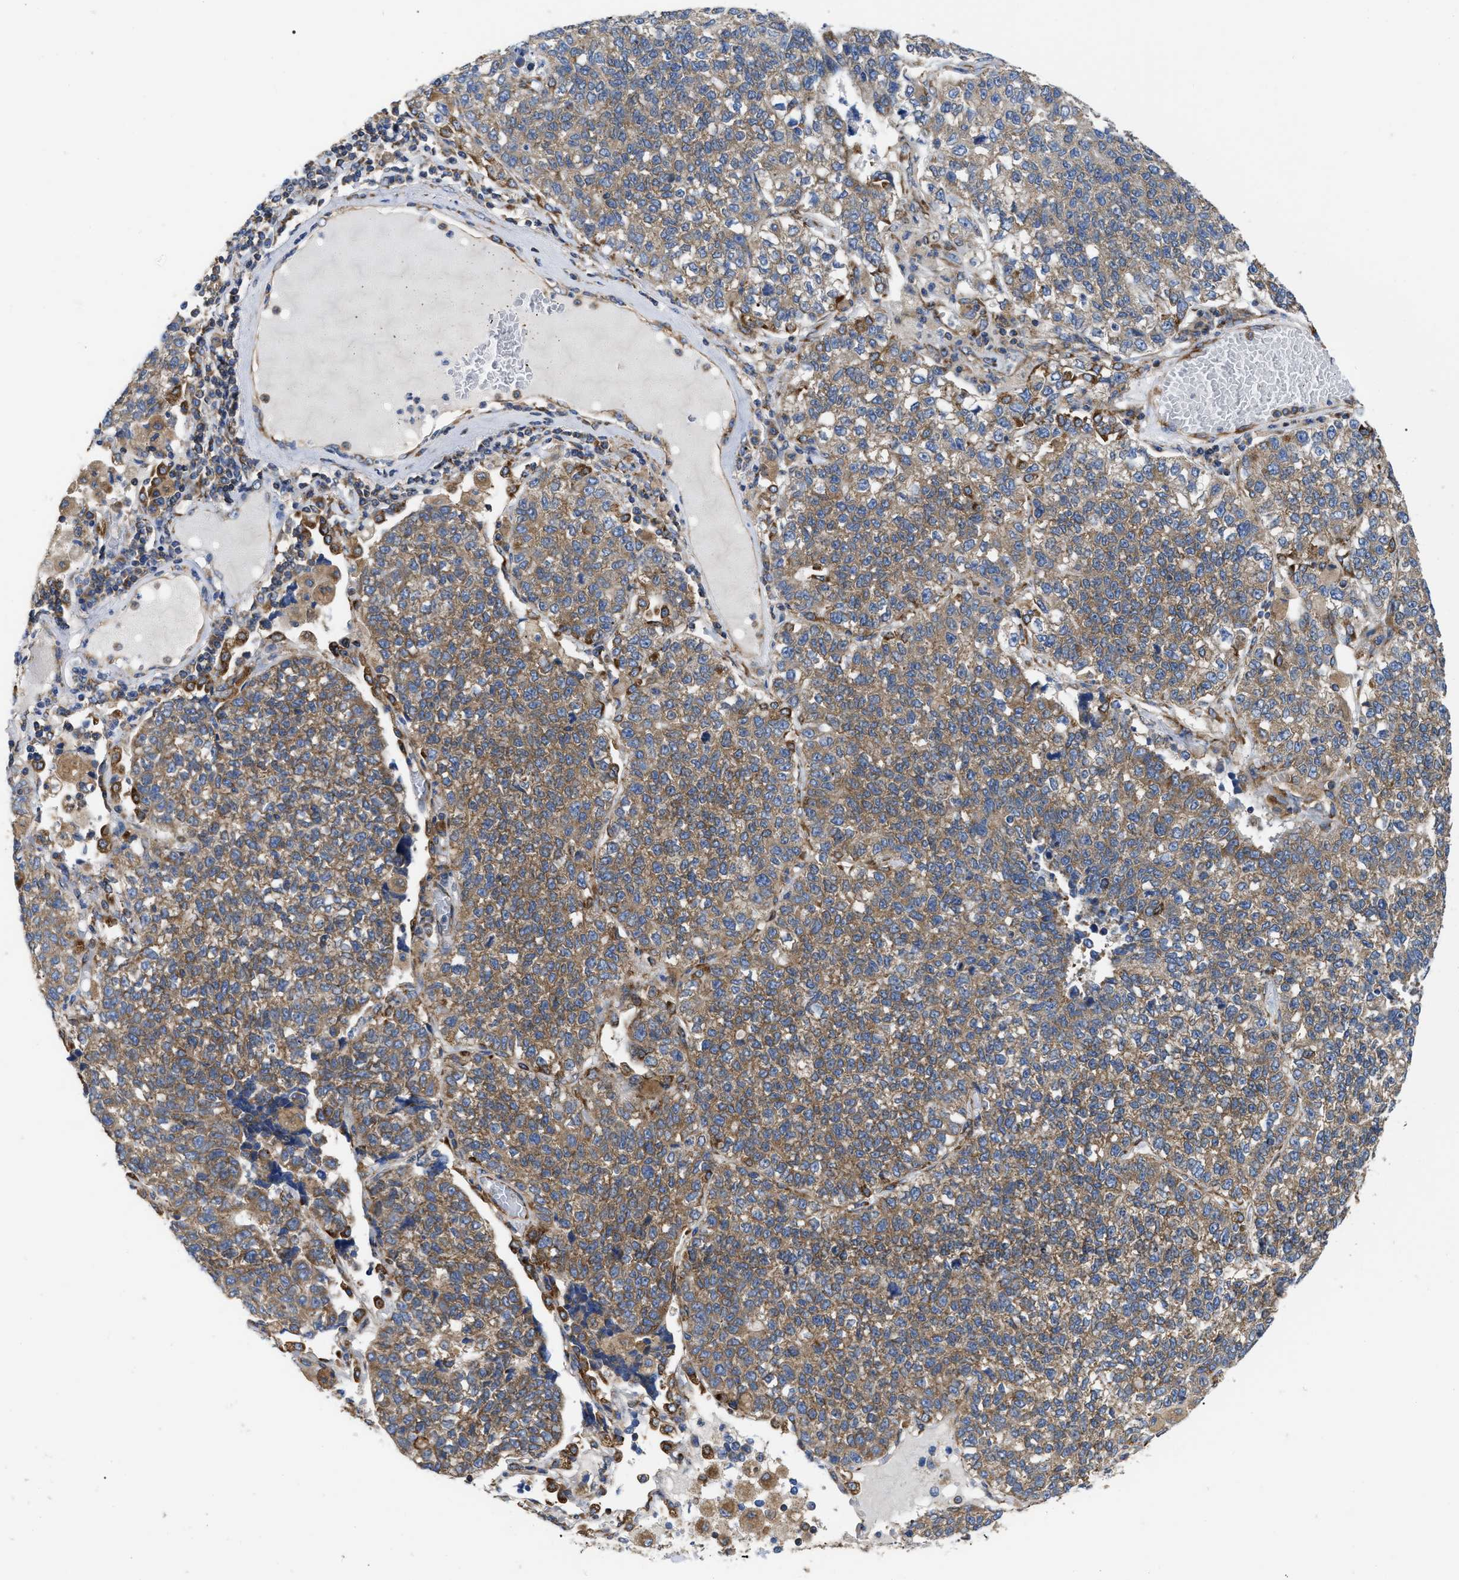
{"staining": {"intensity": "moderate", "quantity": ">75%", "location": "cytoplasmic/membranous"}, "tissue": "lung cancer", "cell_type": "Tumor cells", "image_type": "cancer", "snomed": [{"axis": "morphology", "description": "Adenocarcinoma, NOS"}, {"axis": "topography", "description": "Lung"}], "caption": "High-magnification brightfield microscopy of lung cancer (adenocarcinoma) stained with DAB (brown) and counterstained with hematoxylin (blue). tumor cells exhibit moderate cytoplasmic/membranous positivity is appreciated in approximately>75% of cells.", "gene": "FAM120A", "patient": {"sex": "male", "age": 49}}